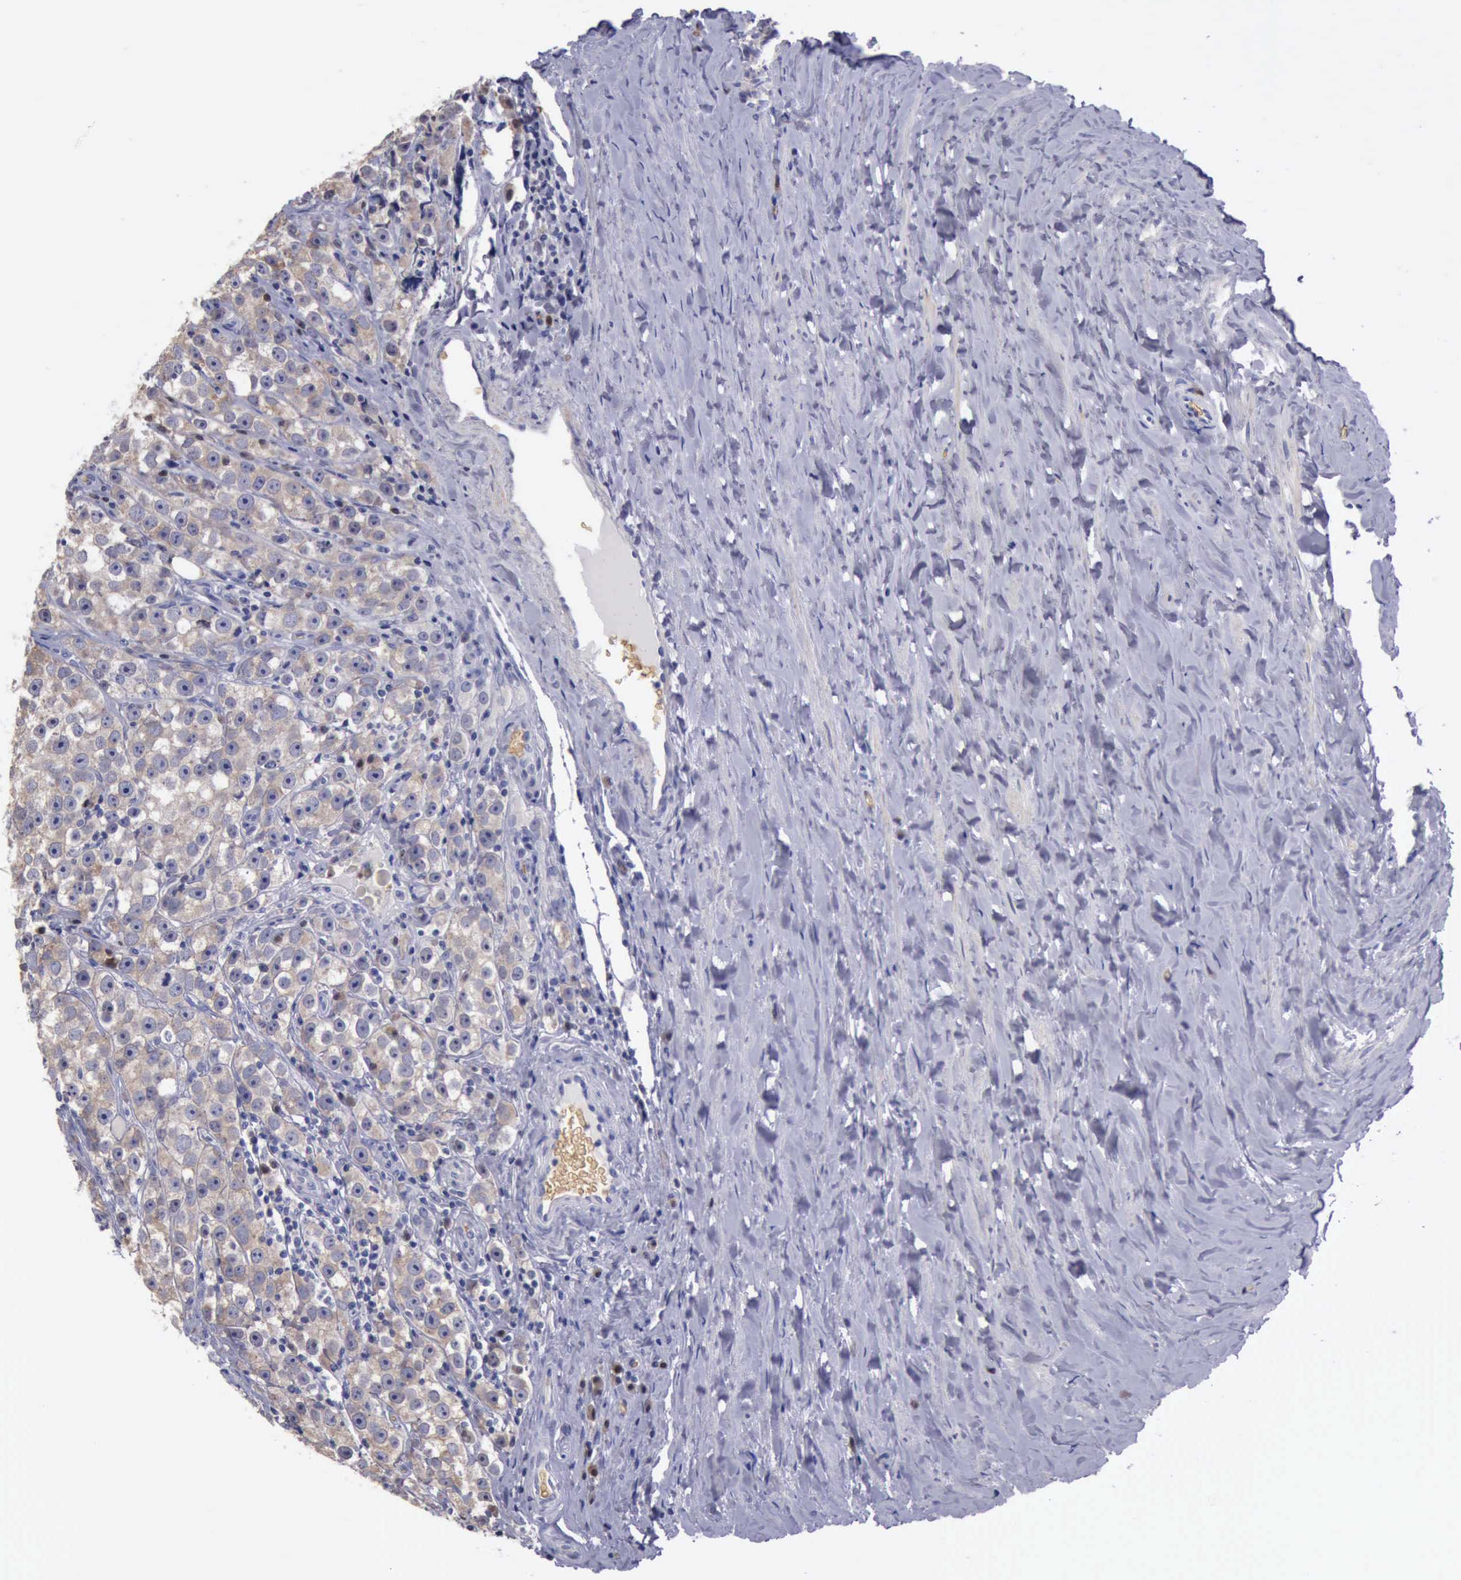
{"staining": {"intensity": "weak", "quantity": ">75%", "location": "cytoplasmic/membranous"}, "tissue": "testis cancer", "cell_type": "Tumor cells", "image_type": "cancer", "snomed": [{"axis": "morphology", "description": "Seminoma, NOS"}, {"axis": "topography", "description": "Testis"}], "caption": "Immunohistochemistry staining of seminoma (testis), which demonstrates low levels of weak cytoplasmic/membranous staining in about >75% of tumor cells indicating weak cytoplasmic/membranous protein staining. The staining was performed using DAB (3,3'-diaminobenzidine) (brown) for protein detection and nuclei were counterstained in hematoxylin (blue).", "gene": "CEP128", "patient": {"sex": "male", "age": 32}}